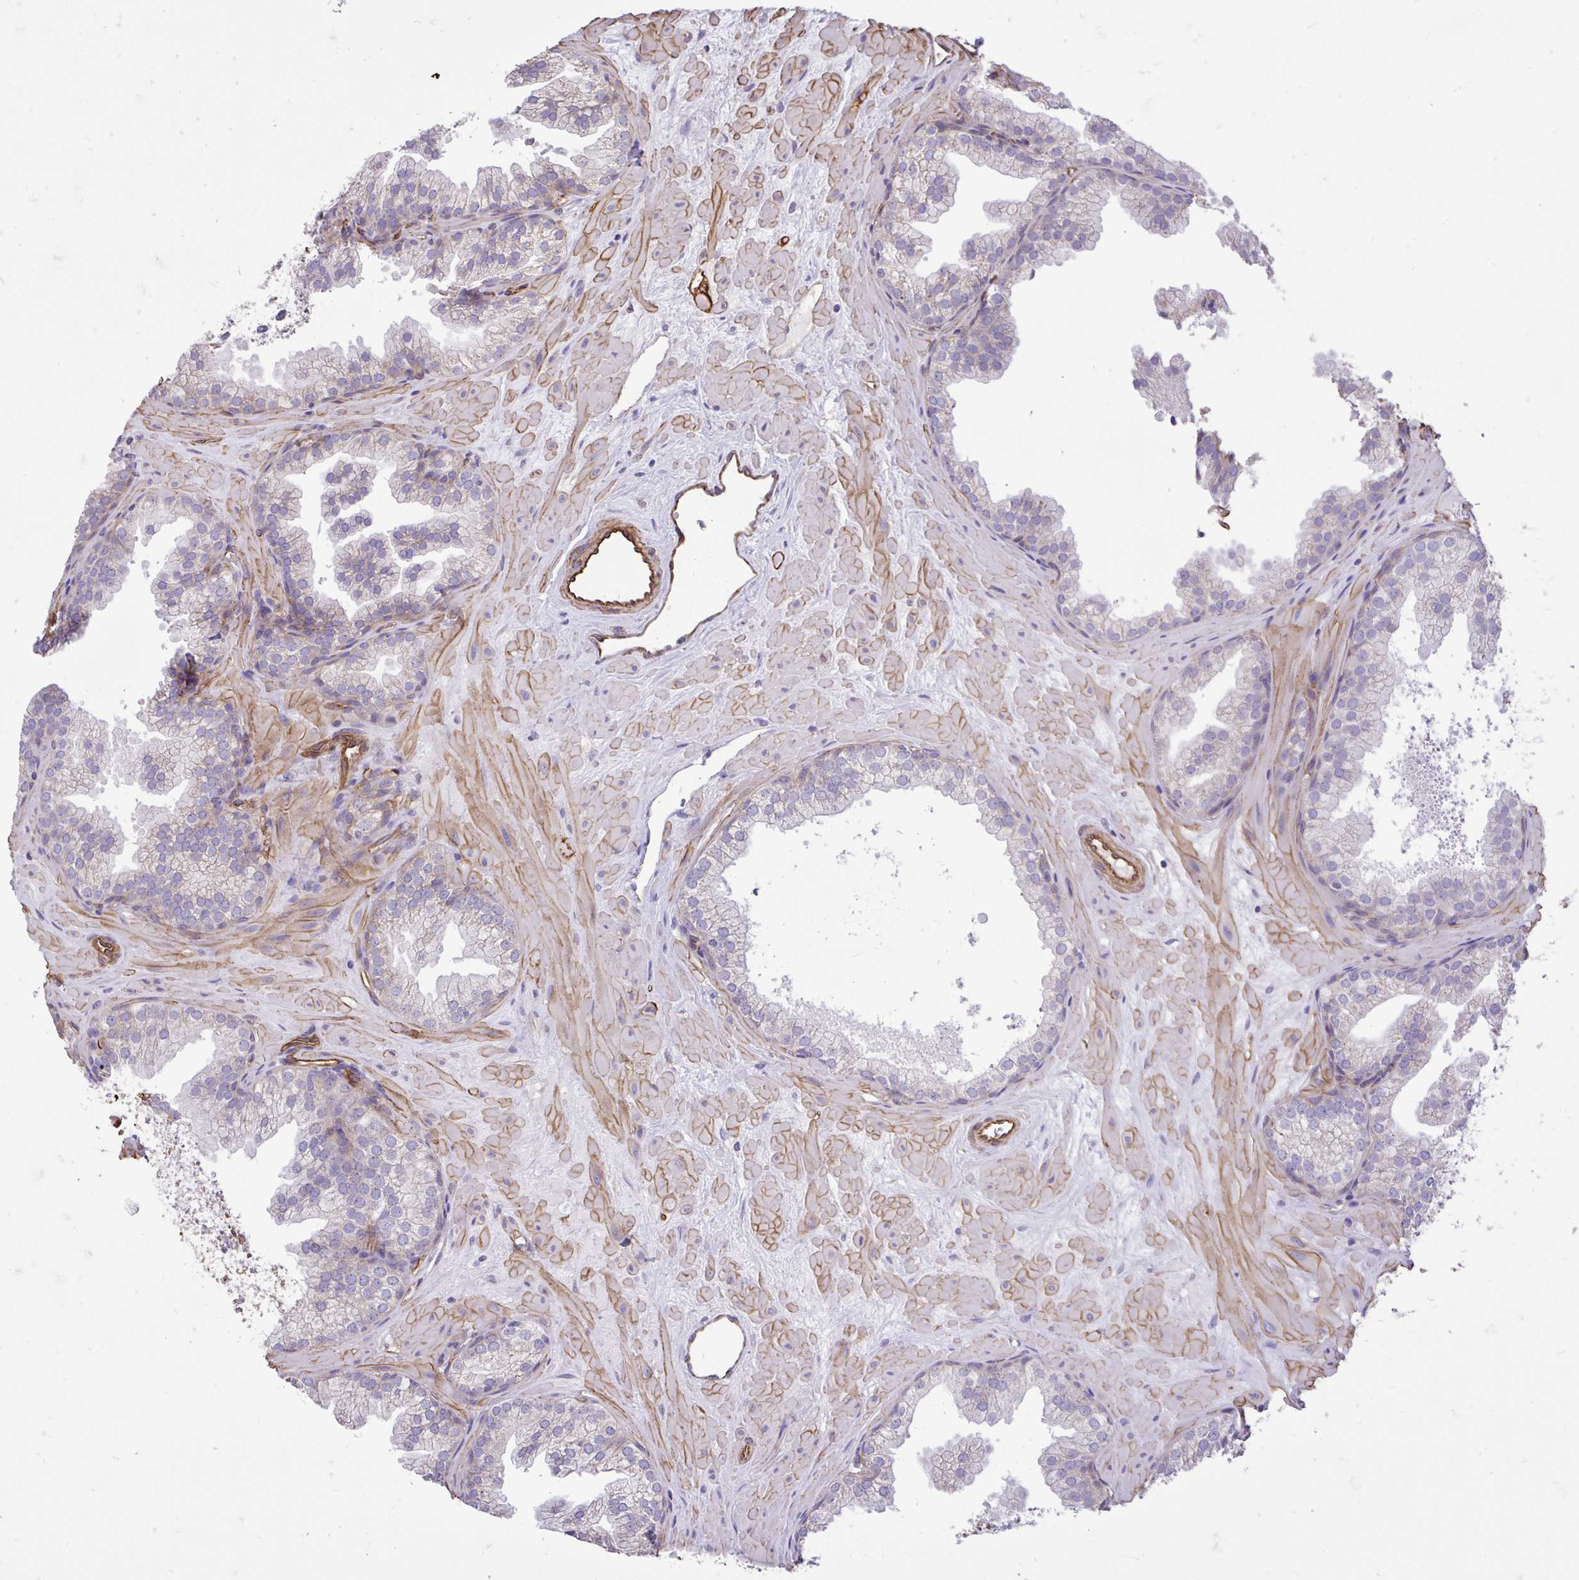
{"staining": {"intensity": "negative", "quantity": "none", "location": "none"}, "tissue": "prostate", "cell_type": "Glandular cells", "image_type": "normal", "snomed": [{"axis": "morphology", "description": "Normal tissue, NOS"}, {"axis": "topography", "description": "Prostate"}], "caption": "An image of human prostate is negative for staining in glandular cells. (Stains: DAB IHC with hematoxylin counter stain, Microscopy: brightfield microscopy at high magnification).", "gene": "PTPRK", "patient": {"sex": "male", "age": 37}}